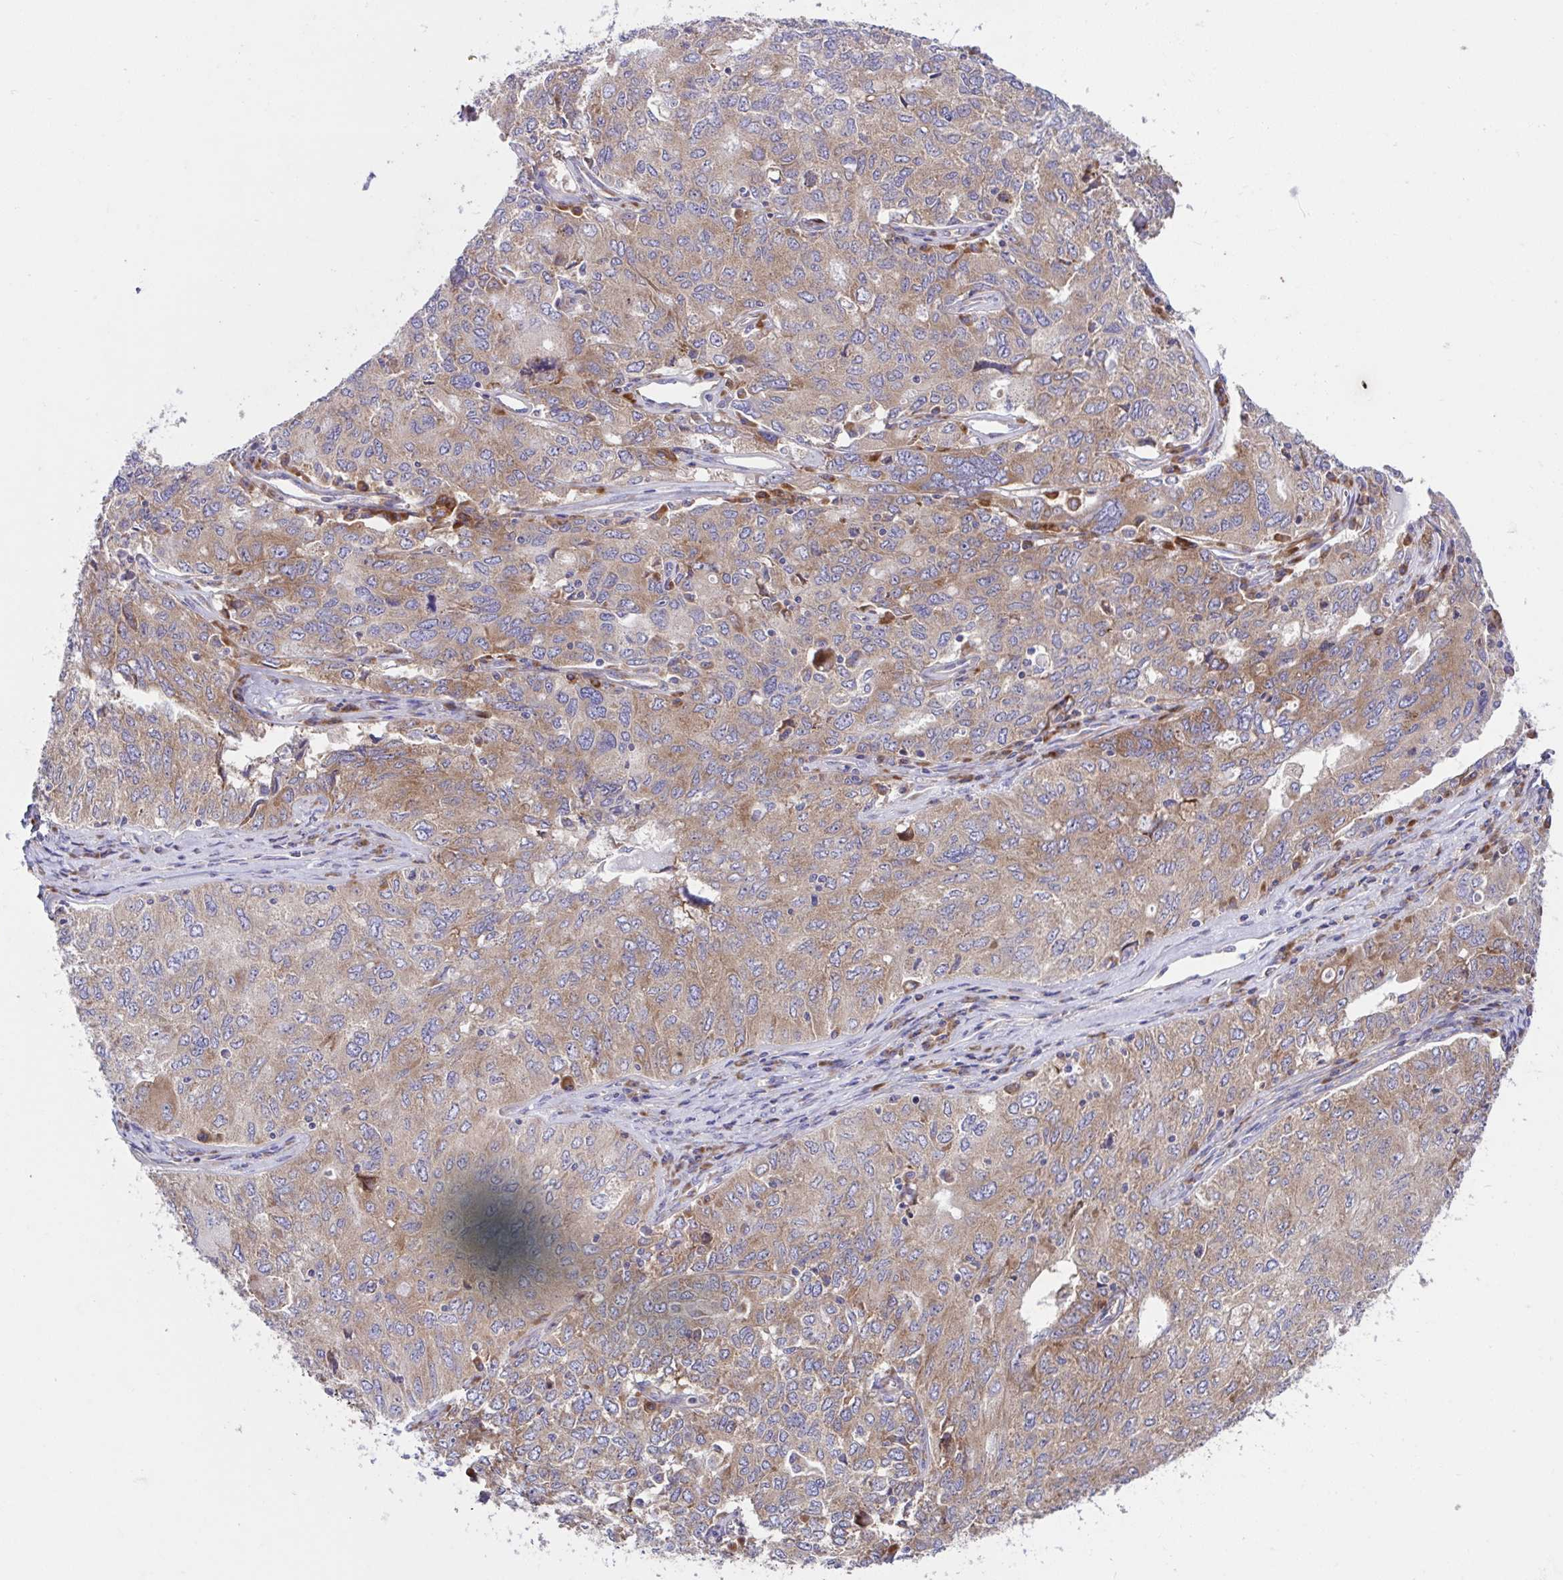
{"staining": {"intensity": "moderate", "quantity": ">75%", "location": "cytoplasmic/membranous"}, "tissue": "ovarian cancer", "cell_type": "Tumor cells", "image_type": "cancer", "snomed": [{"axis": "morphology", "description": "Carcinoma, endometroid"}, {"axis": "topography", "description": "Ovary"}], "caption": "Brown immunohistochemical staining in ovarian endometroid carcinoma shows moderate cytoplasmic/membranous positivity in approximately >75% of tumor cells. The staining is performed using DAB brown chromogen to label protein expression. The nuclei are counter-stained blue using hematoxylin.", "gene": "FAU", "patient": {"sex": "female", "age": 62}}